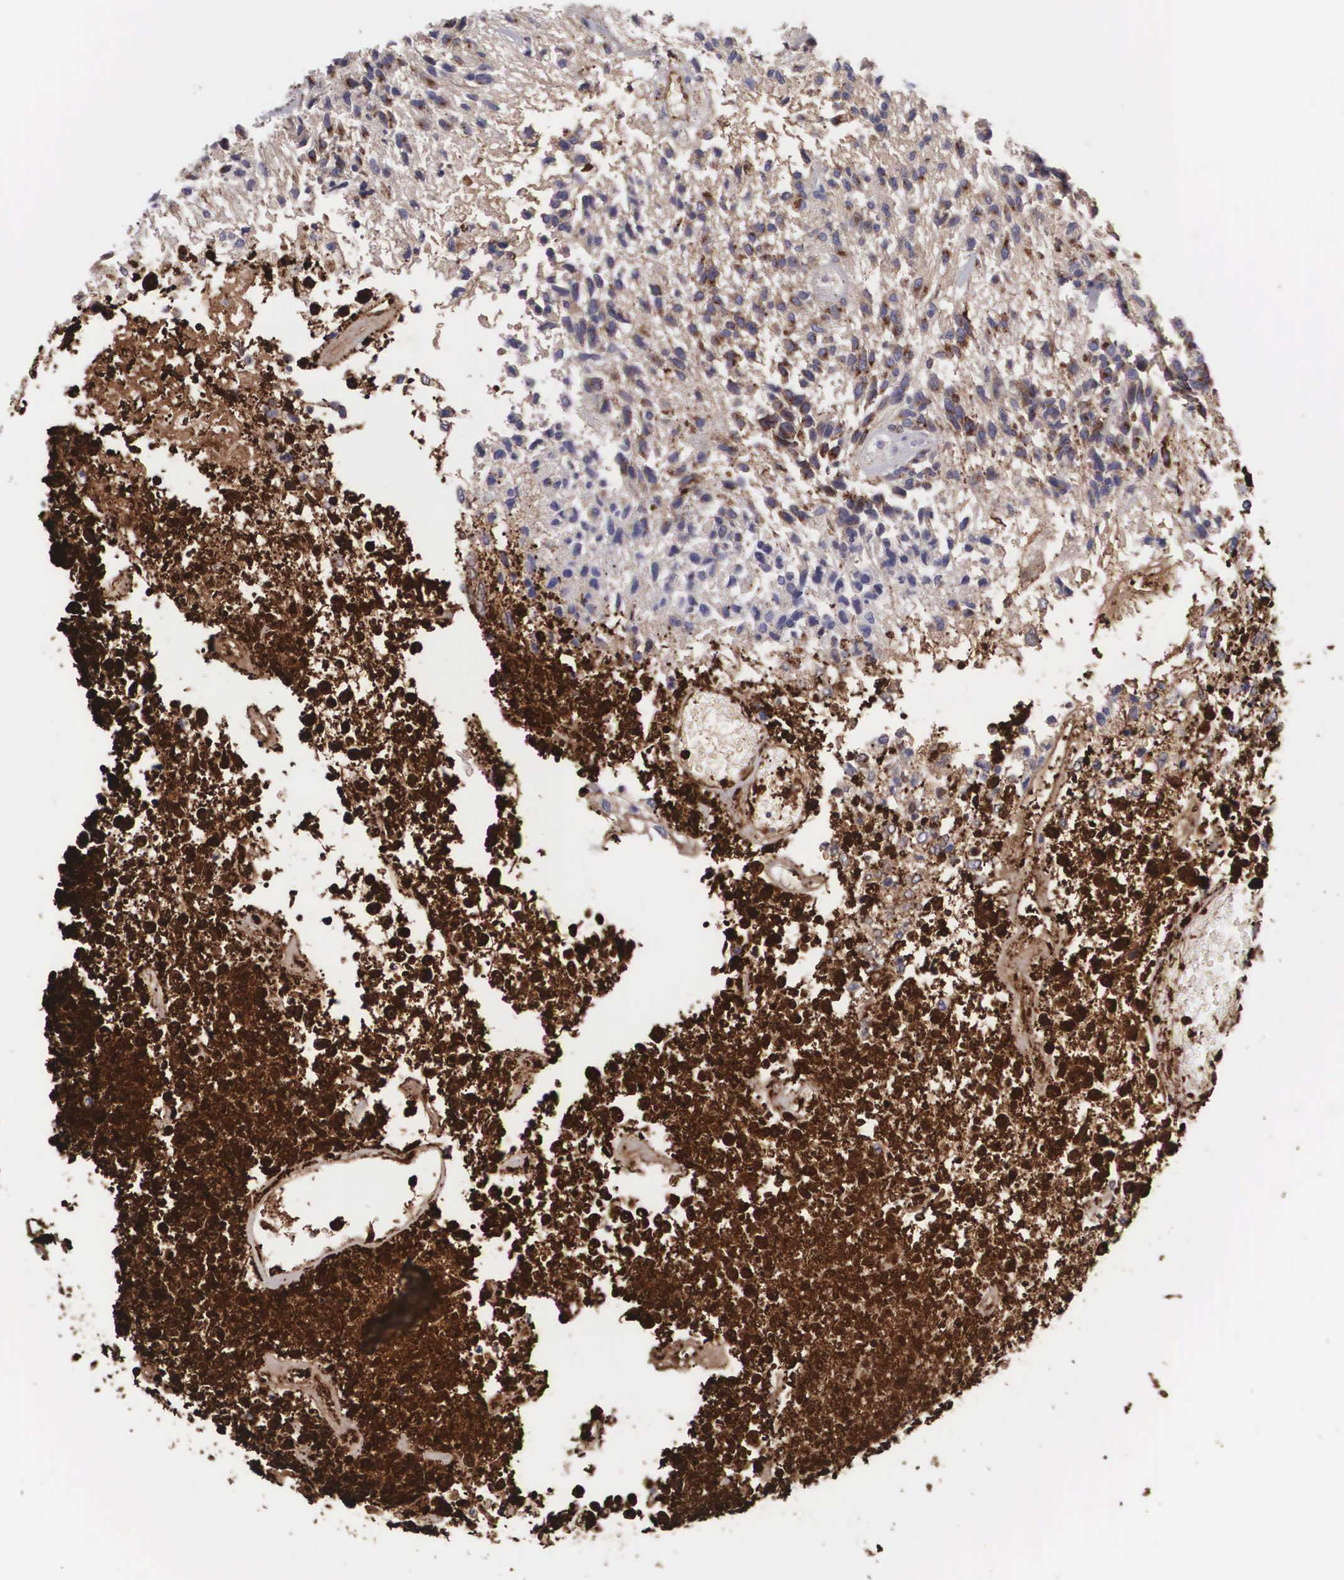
{"staining": {"intensity": "moderate", "quantity": "<25%", "location": "cytoplasmic/membranous"}, "tissue": "glioma", "cell_type": "Tumor cells", "image_type": "cancer", "snomed": [{"axis": "morphology", "description": "Glioma, malignant, High grade"}, {"axis": "topography", "description": "Brain"}], "caption": "Human glioma stained for a protein (brown) reveals moderate cytoplasmic/membranous positive expression in approximately <25% of tumor cells.", "gene": "CLU", "patient": {"sex": "male", "age": 77}}